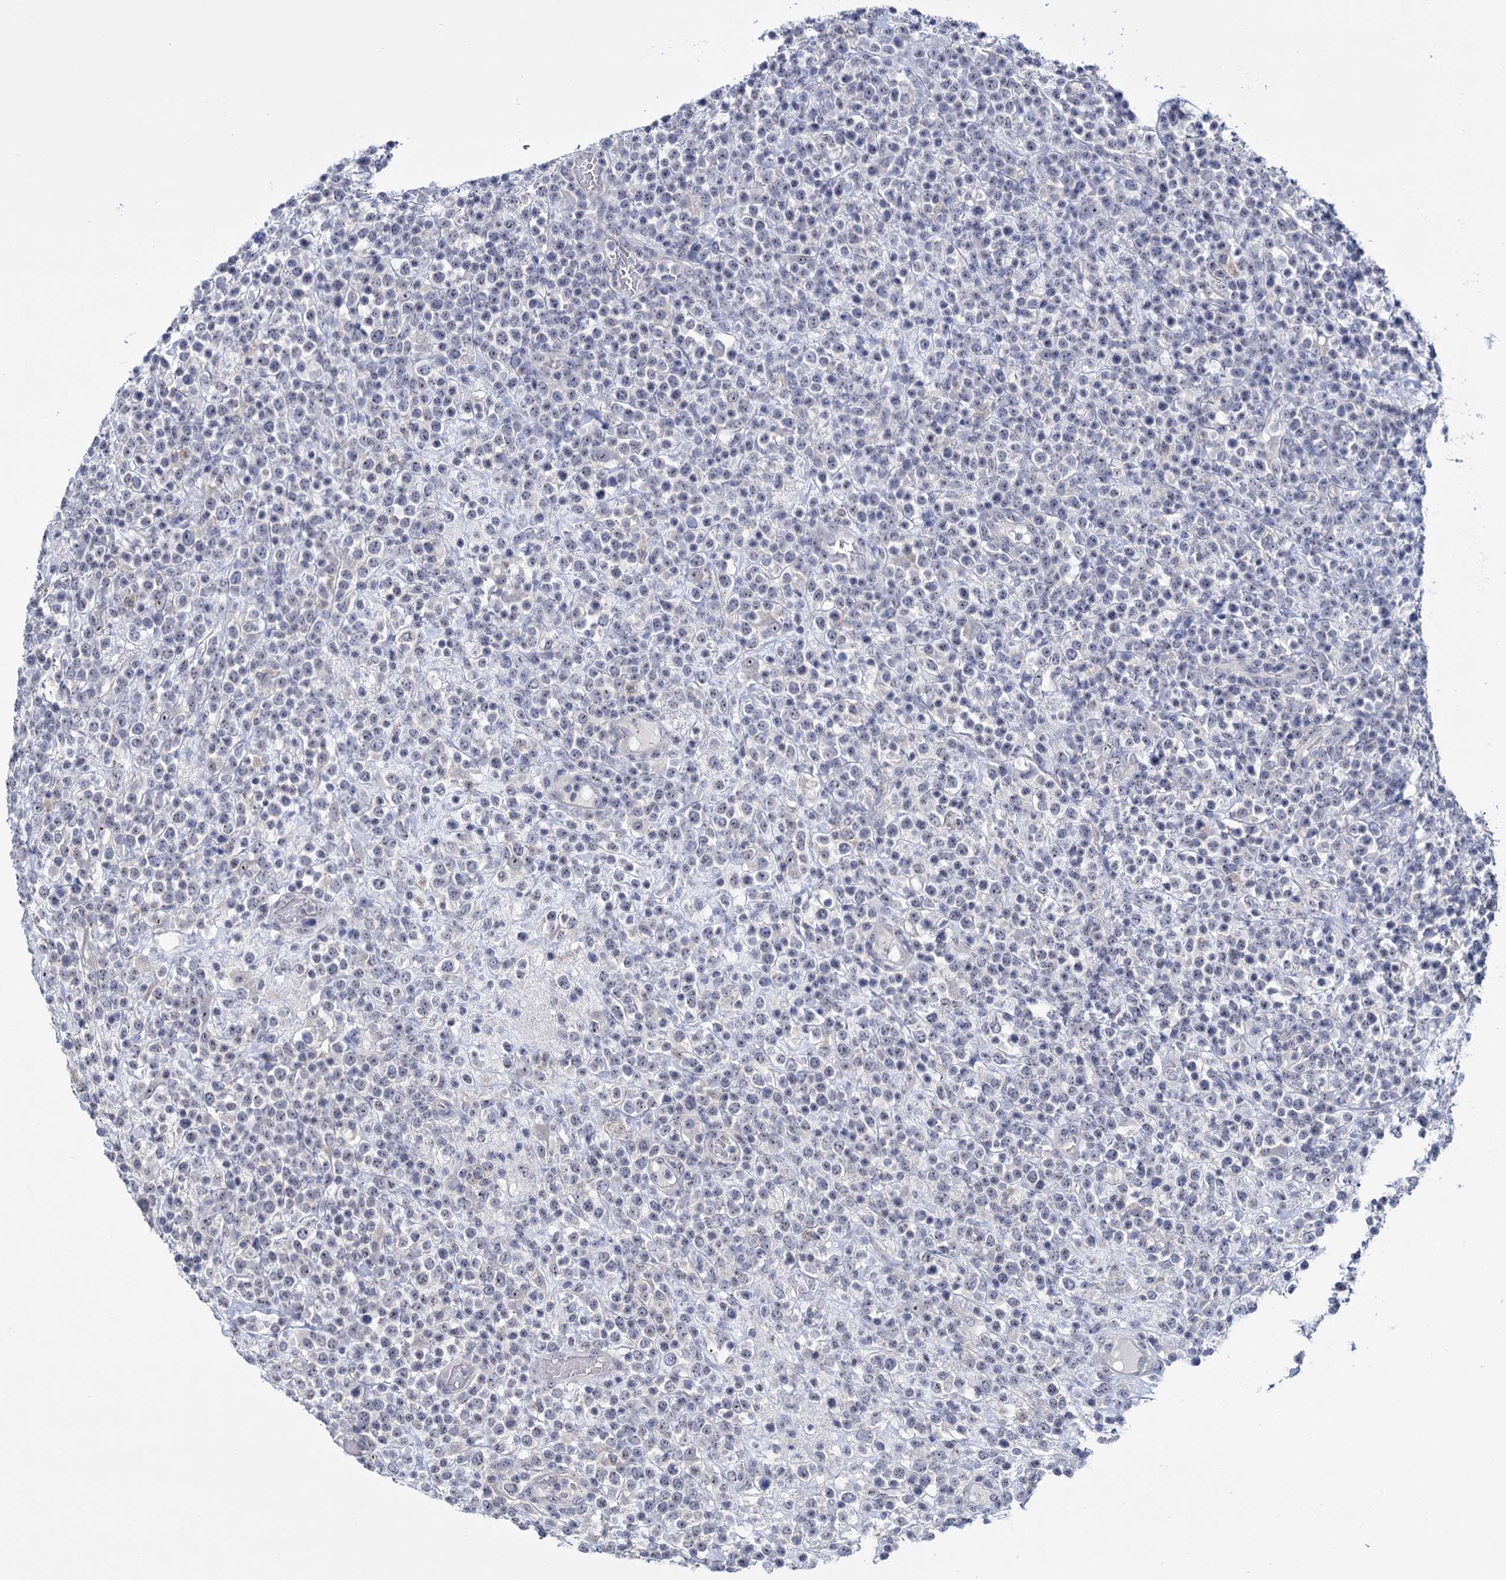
{"staining": {"intensity": "negative", "quantity": "none", "location": "none"}, "tissue": "lymphoma", "cell_type": "Tumor cells", "image_type": "cancer", "snomed": [{"axis": "morphology", "description": "Malignant lymphoma, non-Hodgkin's type, High grade"}, {"axis": "topography", "description": "Colon"}], "caption": "A histopathology image of high-grade malignant lymphoma, non-Hodgkin's type stained for a protein demonstrates no brown staining in tumor cells.", "gene": "SFN", "patient": {"sex": "female", "age": 53}}